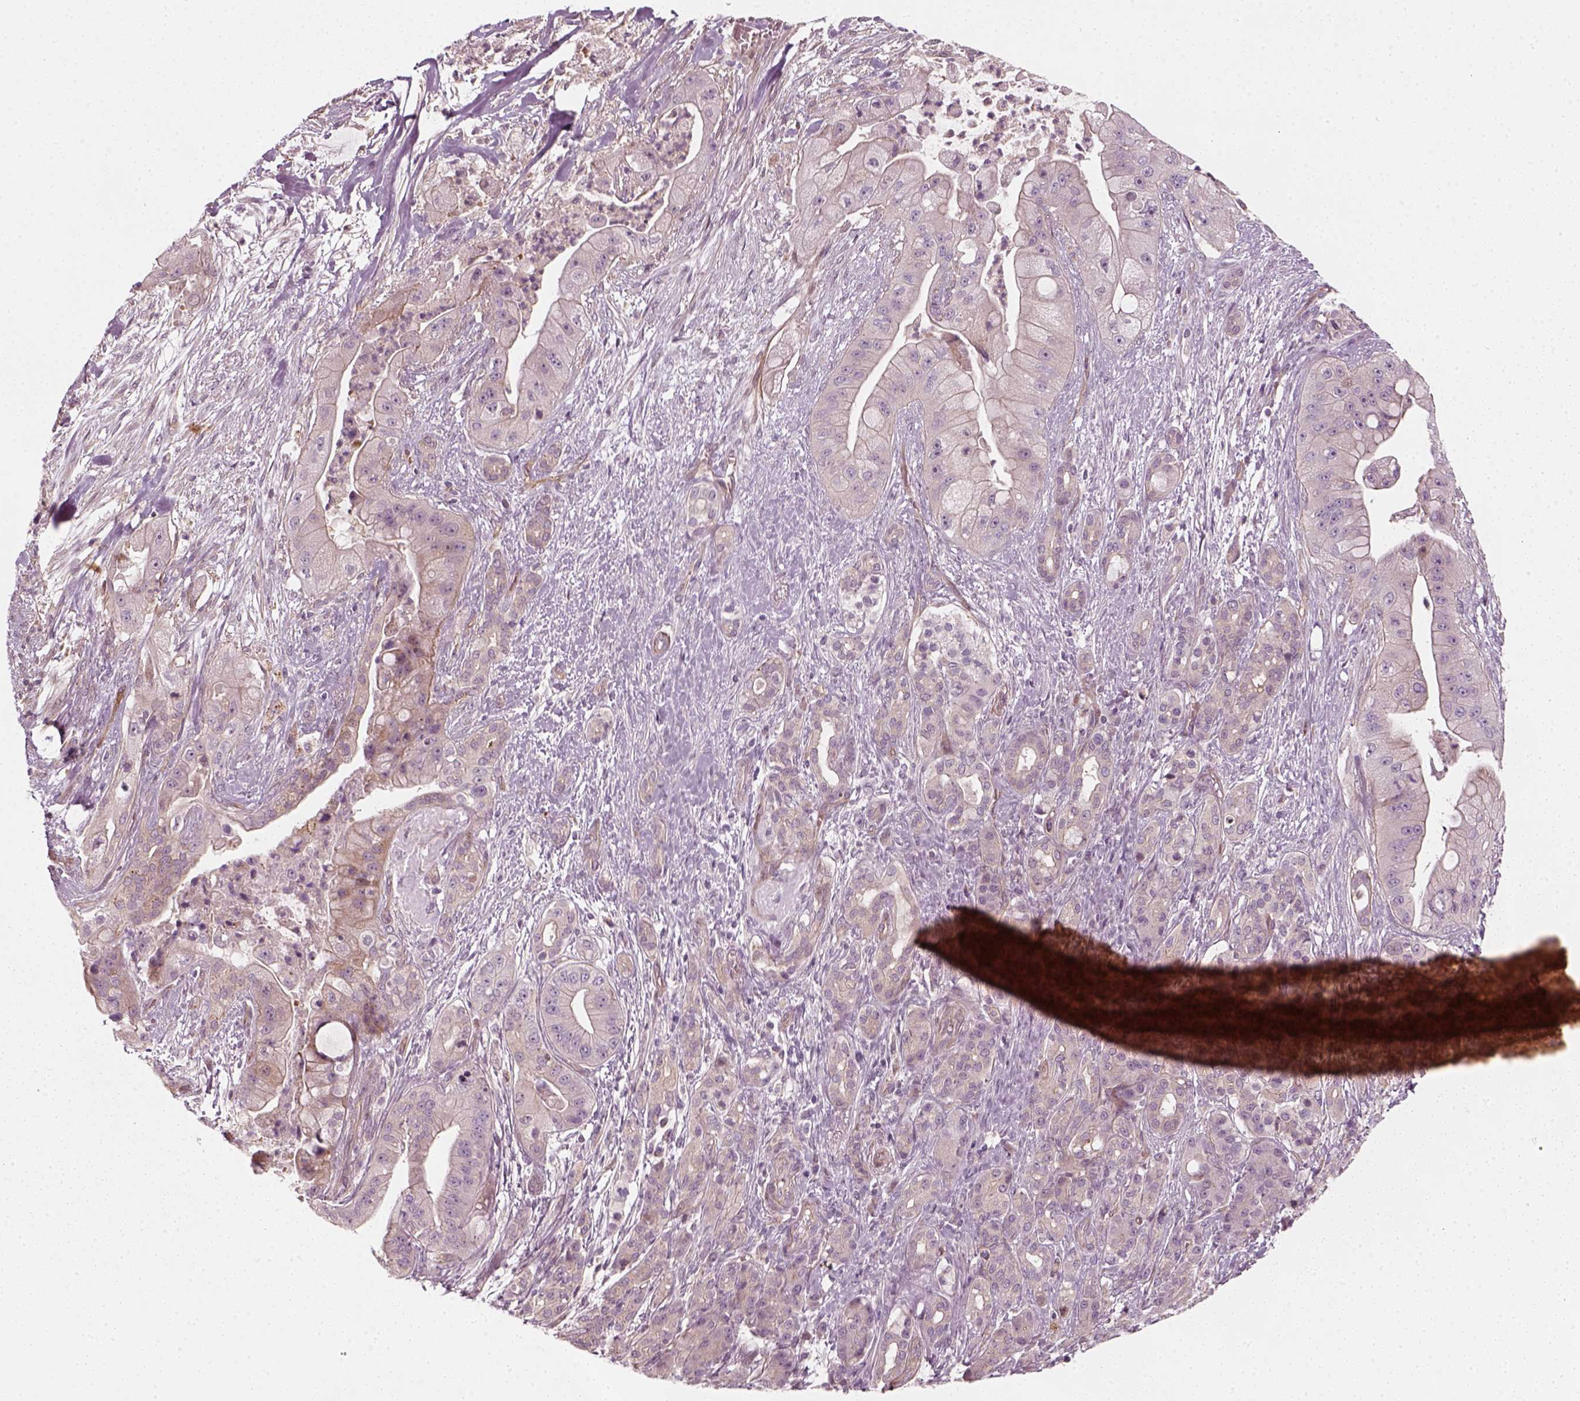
{"staining": {"intensity": "negative", "quantity": "none", "location": "none"}, "tissue": "pancreatic cancer", "cell_type": "Tumor cells", "image_type": "cancer", "snomed": [{"axis": "morphology", "description": "Normal tissue, NOS"}, {"axis": "morphology", "description": "Inflammation, NOS"}, {"axis": "morphology", "description": "Adenocarcinoma, NOS"}, {"axis": "topography", "description": "Pancreas"}], "caption": "DAB immunohistochemical staining of human pancreatic cancer reveals no significant staining in tumor cells.", "gene": "DNASE1L1", "patient": {"sex": "male", "age": 57}}